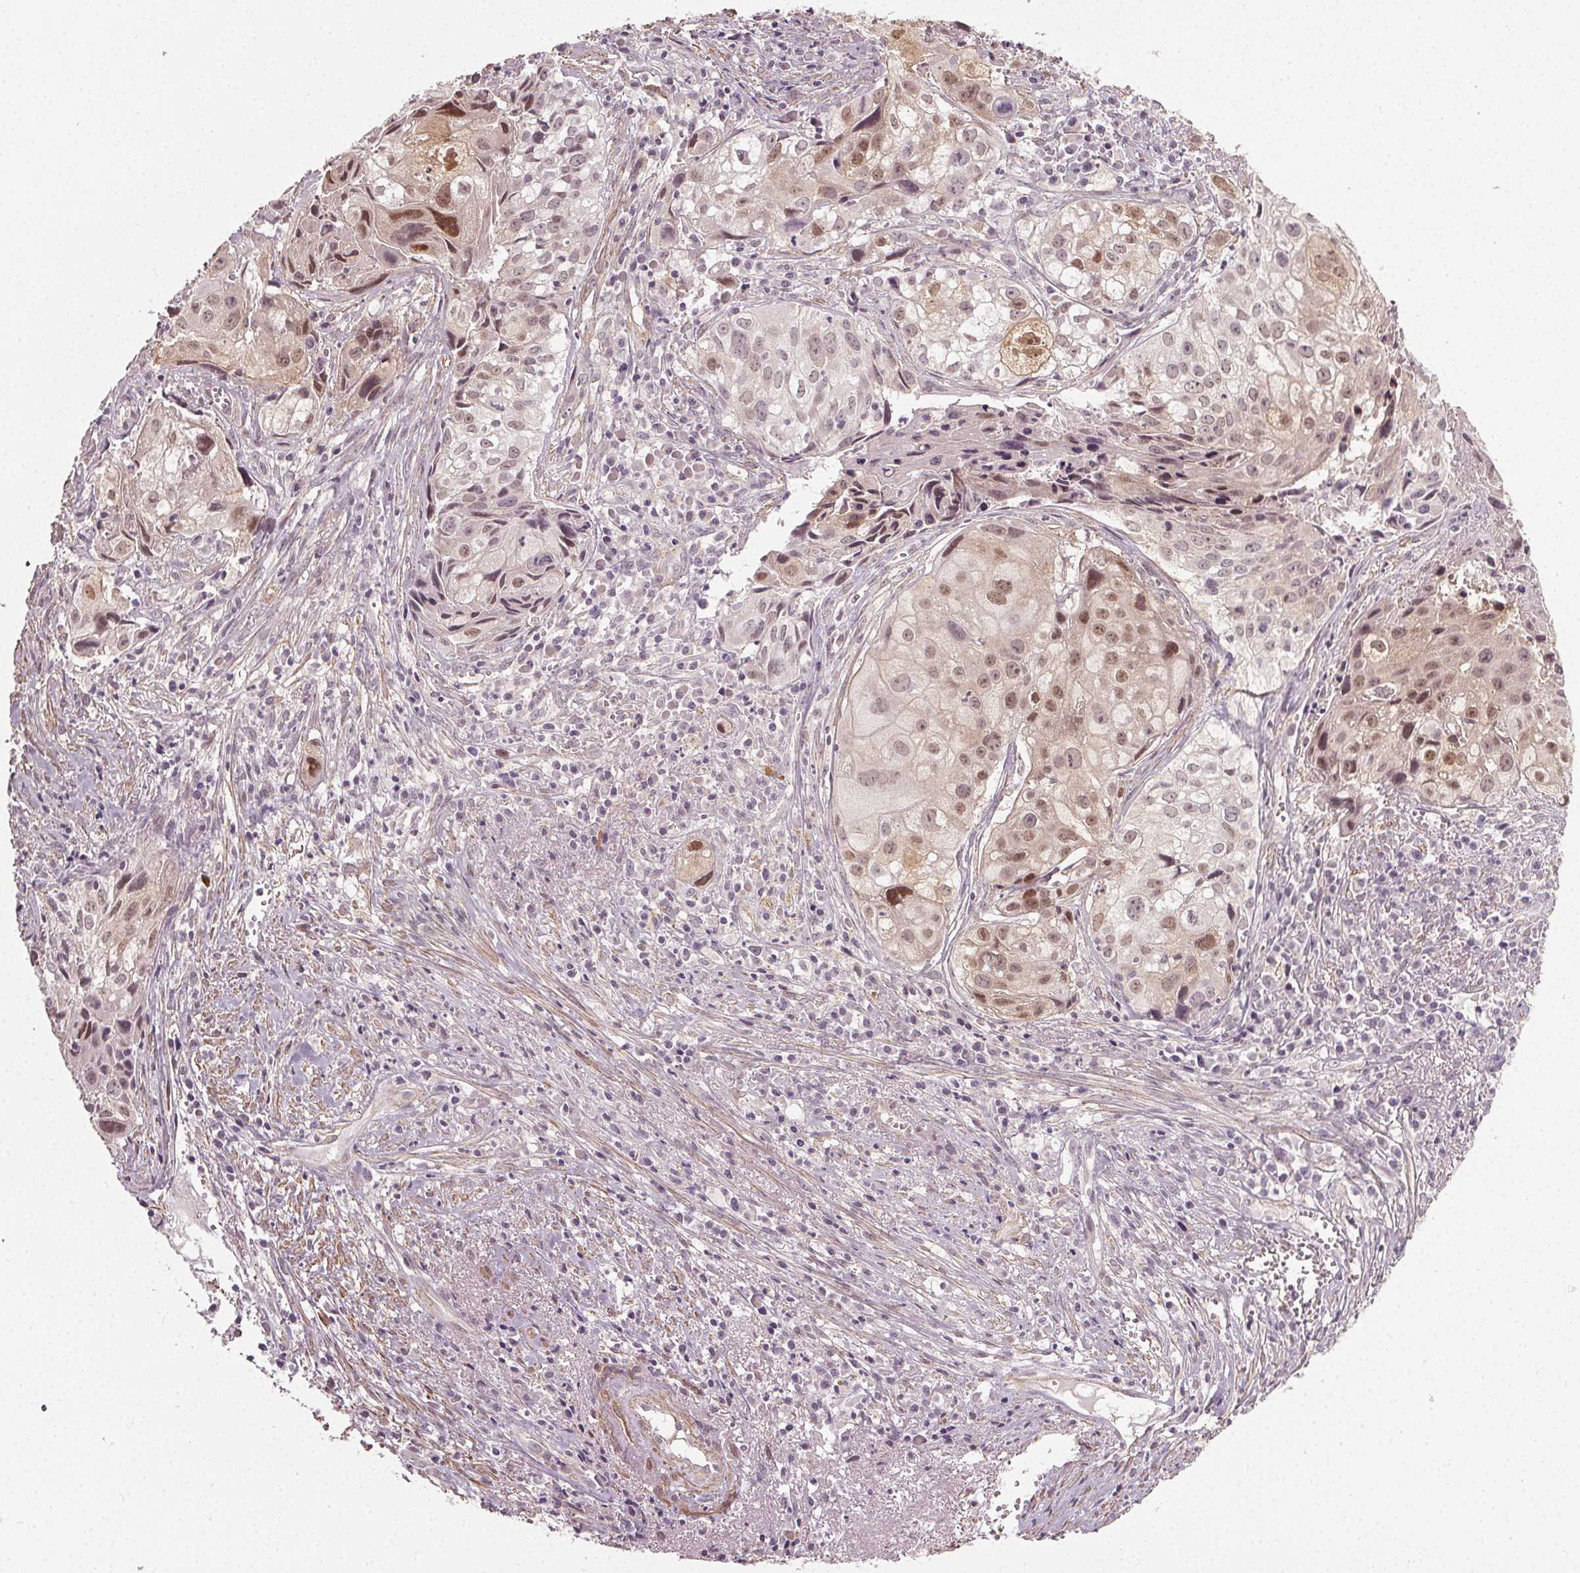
{"staining": {"intensity": "moderate", "quantity": ">75%", "location": "nuclear"}, "tissue": "cervical cancer", "cell_type": "Tumor cells", "image_type": "cancer", "snomed": [{"axis": "morphology", "description": "Squamous cell carcinoma, NOS"}, {"axis": "topography", "description": "Cervix"}], "caption": "IHC of cervical squamous cell carcinoma exhibits medium levels of moderate nuclear positivity in about >75% of tumor cells.", "gene": "PKP1", "patient": {"sex": "female", "age": 53}}